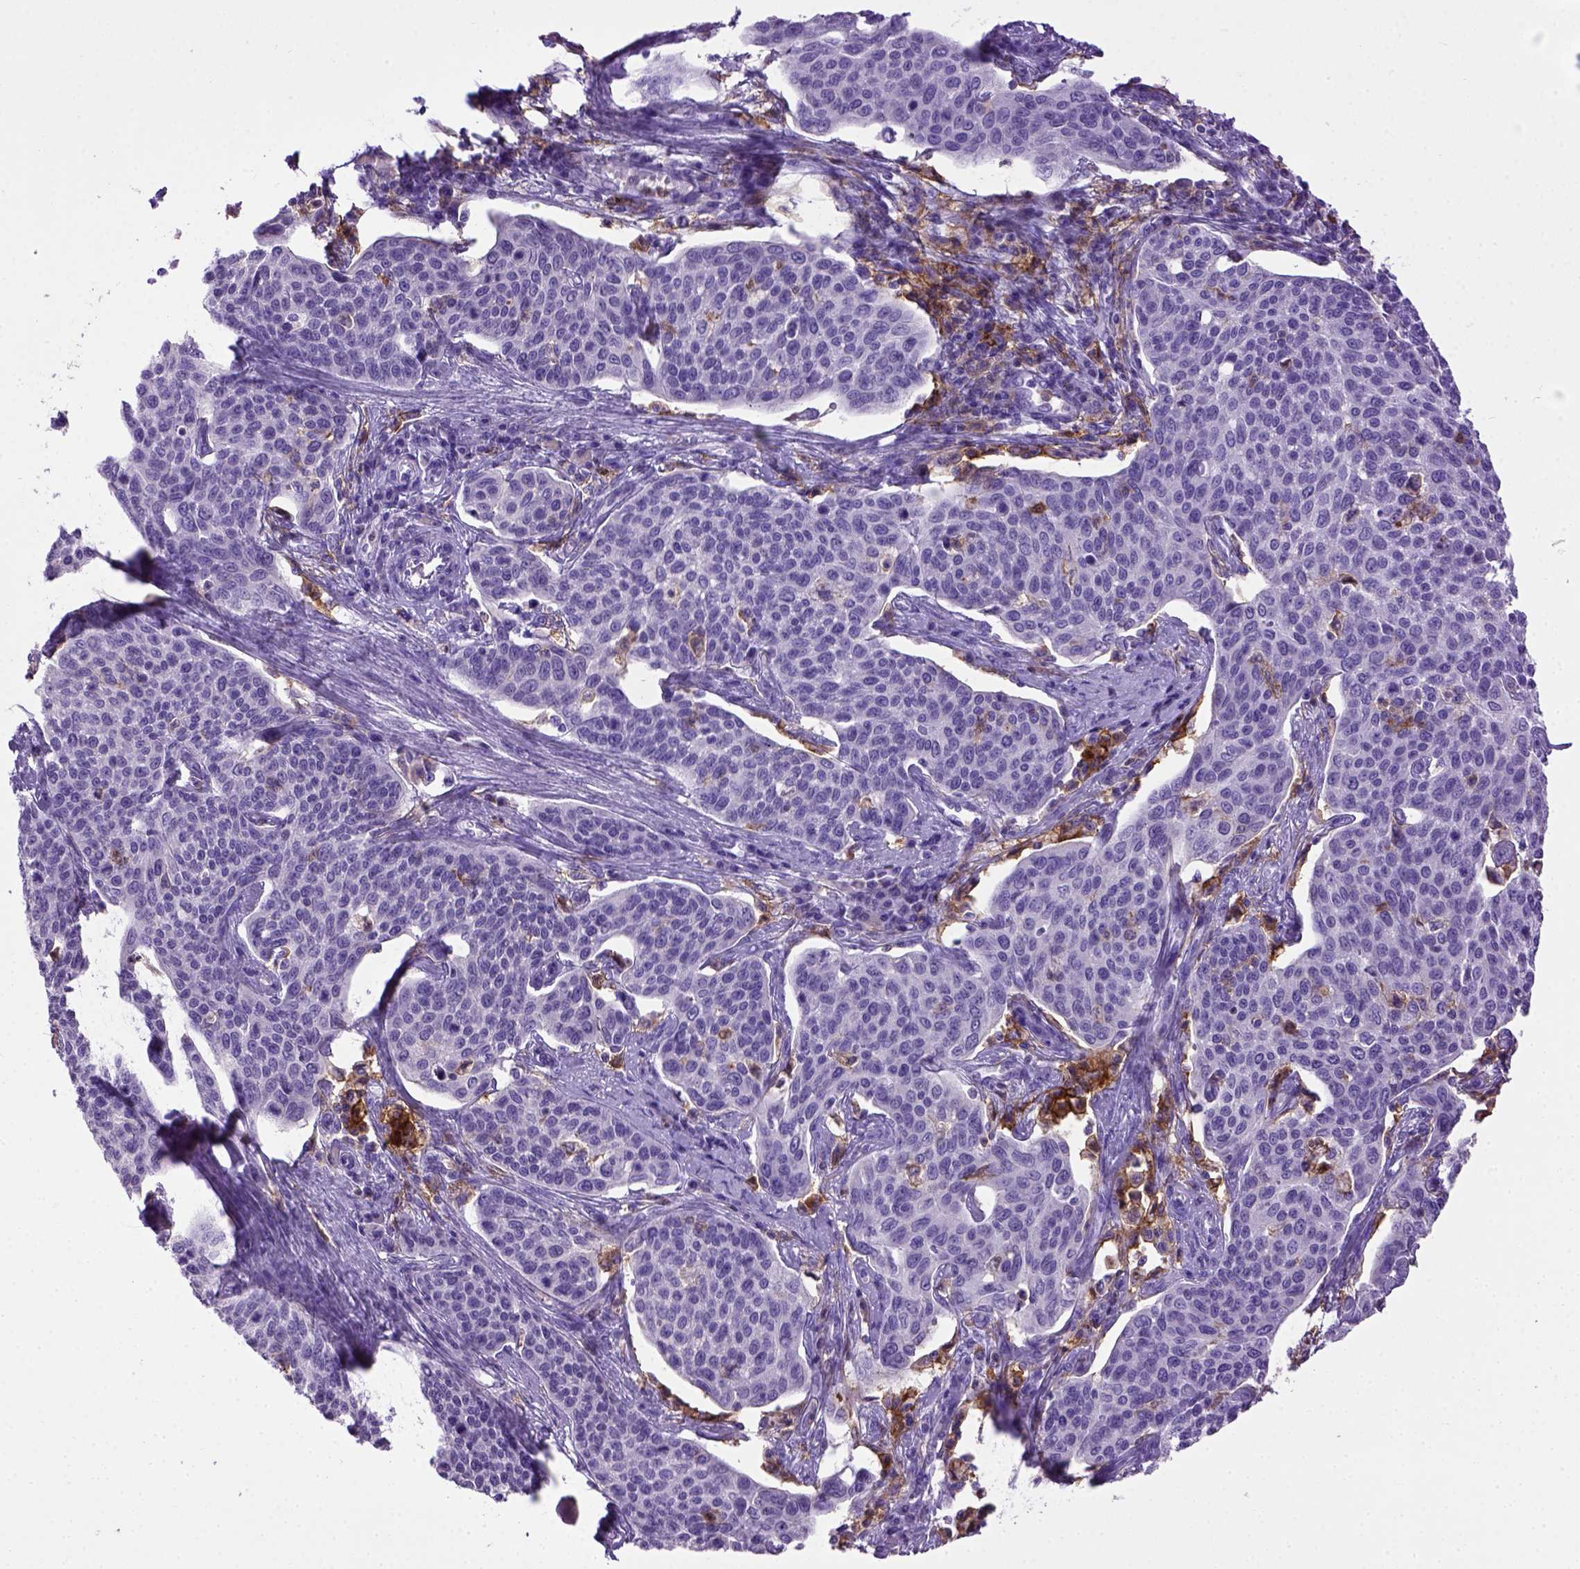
{"staining": {"intensity": "negative", "quantity": "none", "location": "none"}, "tissue": "cervical cancer", "cell_type": "Tumor cells", "image_type": "cancer", "snomed": [{"axis": "morphology", "description": "Squamous cell carcinoma, NOS"}, {"axis": "topography", "description": "Cervix"}], "caption": "Cervical squamous cell carcinoma was stained to show a protein in brown. There is no significant expression in tumor cells.", "gene": "ITGAX", "patient": {"sex": "female", "age": 34}}